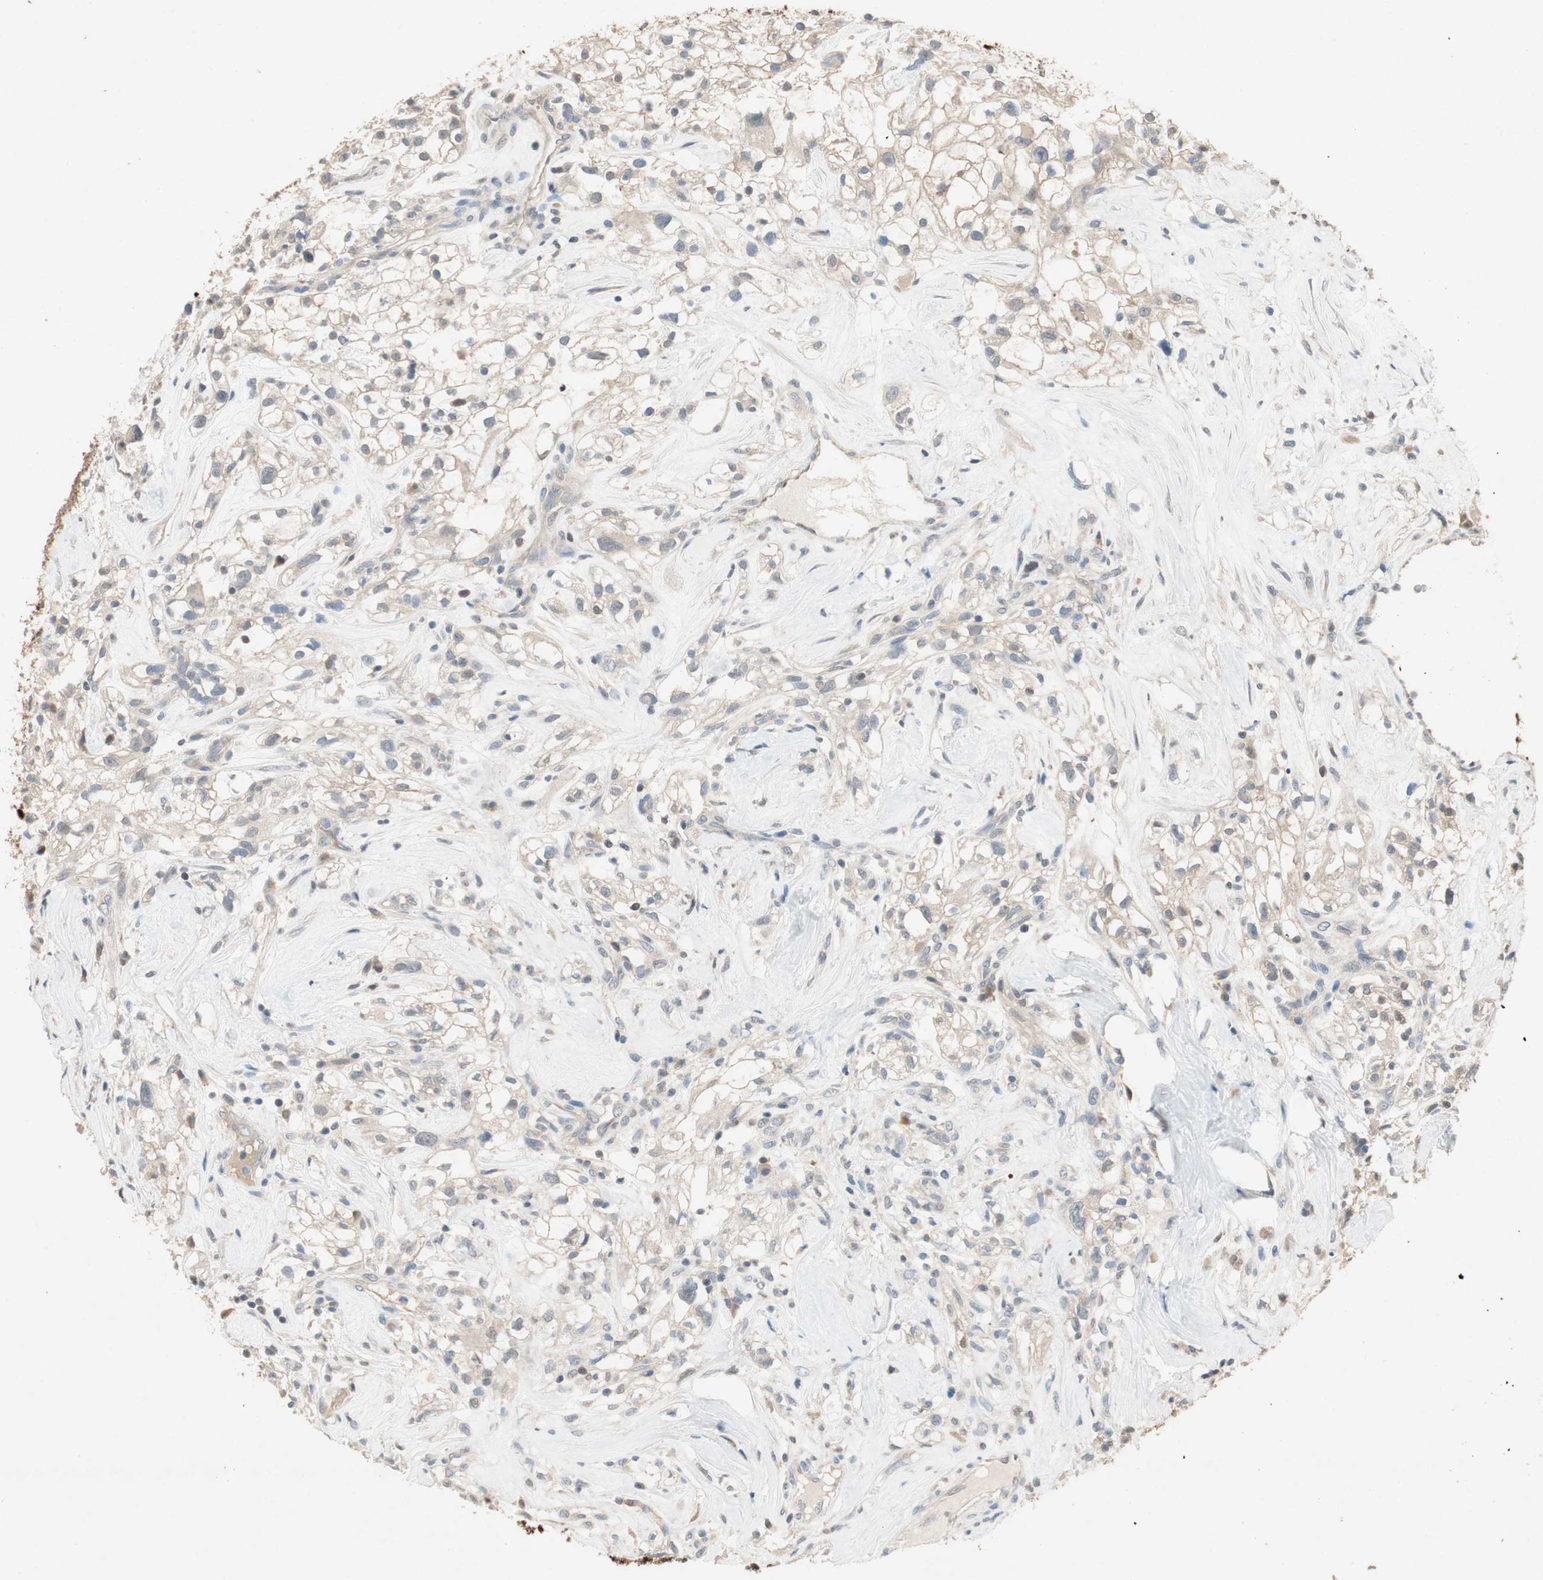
{"staining": {"intensity": "weak", "quantity": "25%-75%", "location": "cytoplasmic/membranous"}, "tissue": "renal cancer", "cell_type": "Tumor cells", "image_type": "cancer", "snomed": [{"axis": "morphology", "description": "Adenocarcinoma, NOS"}, {"axis": "topography", "description": "Kidney"}], "caption": "Renal cancer (adenocarcinoma) tissue exhibits weak cytoplasmic/membranous positivity in approximately 25%-75% of tumor cells, visualized by immunohistochemistry.", "gene": "SERPINB5", "patient": {"sex": "female", "age": 60}}